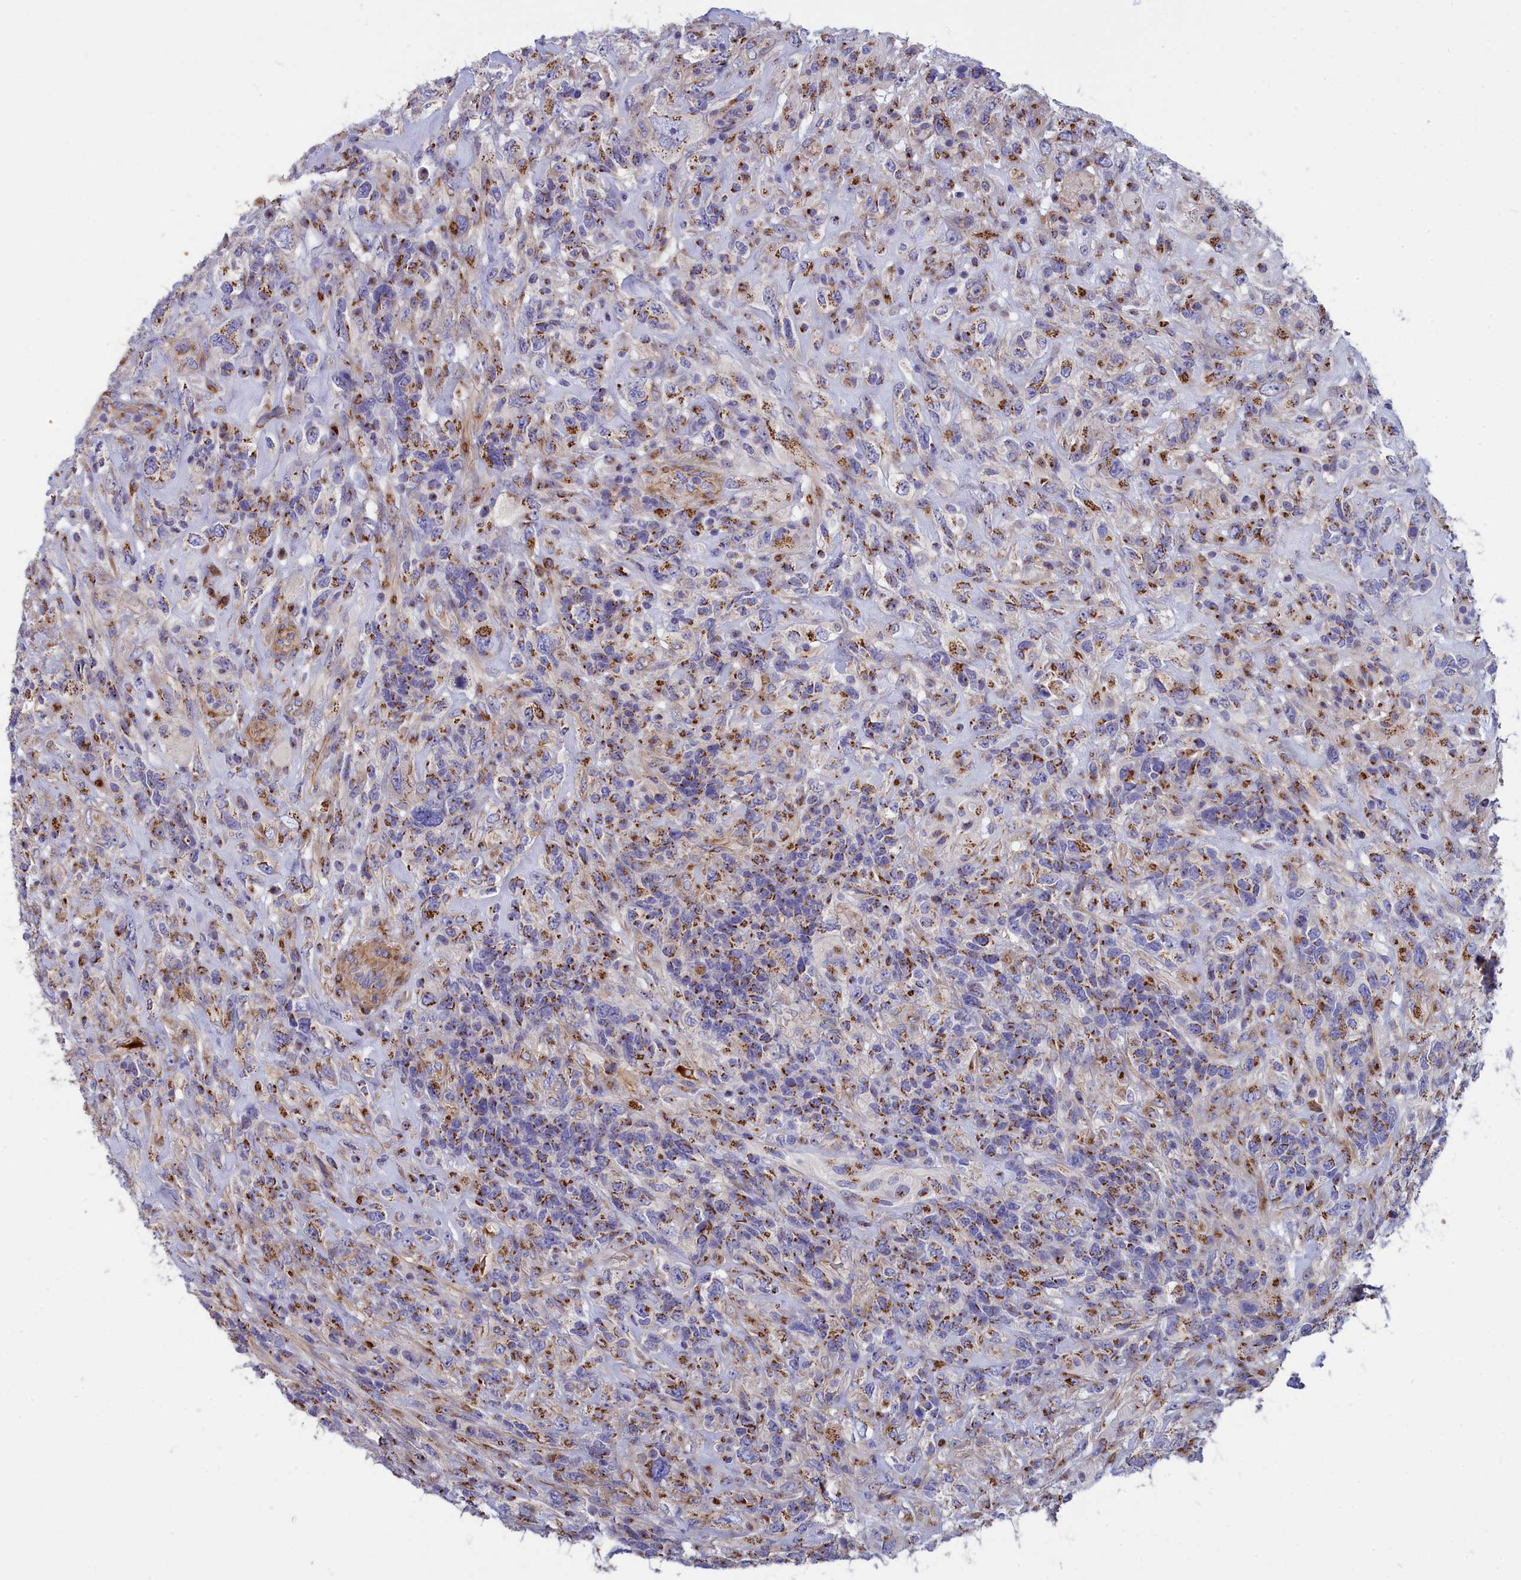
{"staining": {"intensity": "moderate", "quantity": "25%-75%", "location": "cytoplasmic/membranous"}, "tissue": "glioma", "cell_type": "Tumor cells", "image_type": "cancer", "snomed": [{"axis": "morphology", "description": "Glioma, malignant, High grade"}, {"axis": "topography", "description": "Brain"}], "caption": "High-power microscopy captured an immunohistochemistry (IHC) micrograph of malignant high-grade glioma, revealing moderate cytoplasmic/membranous expression in approximately 25%-75% of tumor cells. The protein of interest is stained brown, and the nuclei are stained in blue (DAB IHC with brightfield microscopy, high magnification).", "gene": "TUBGCP4", "patient": {"sex": "male", "age": 61}}